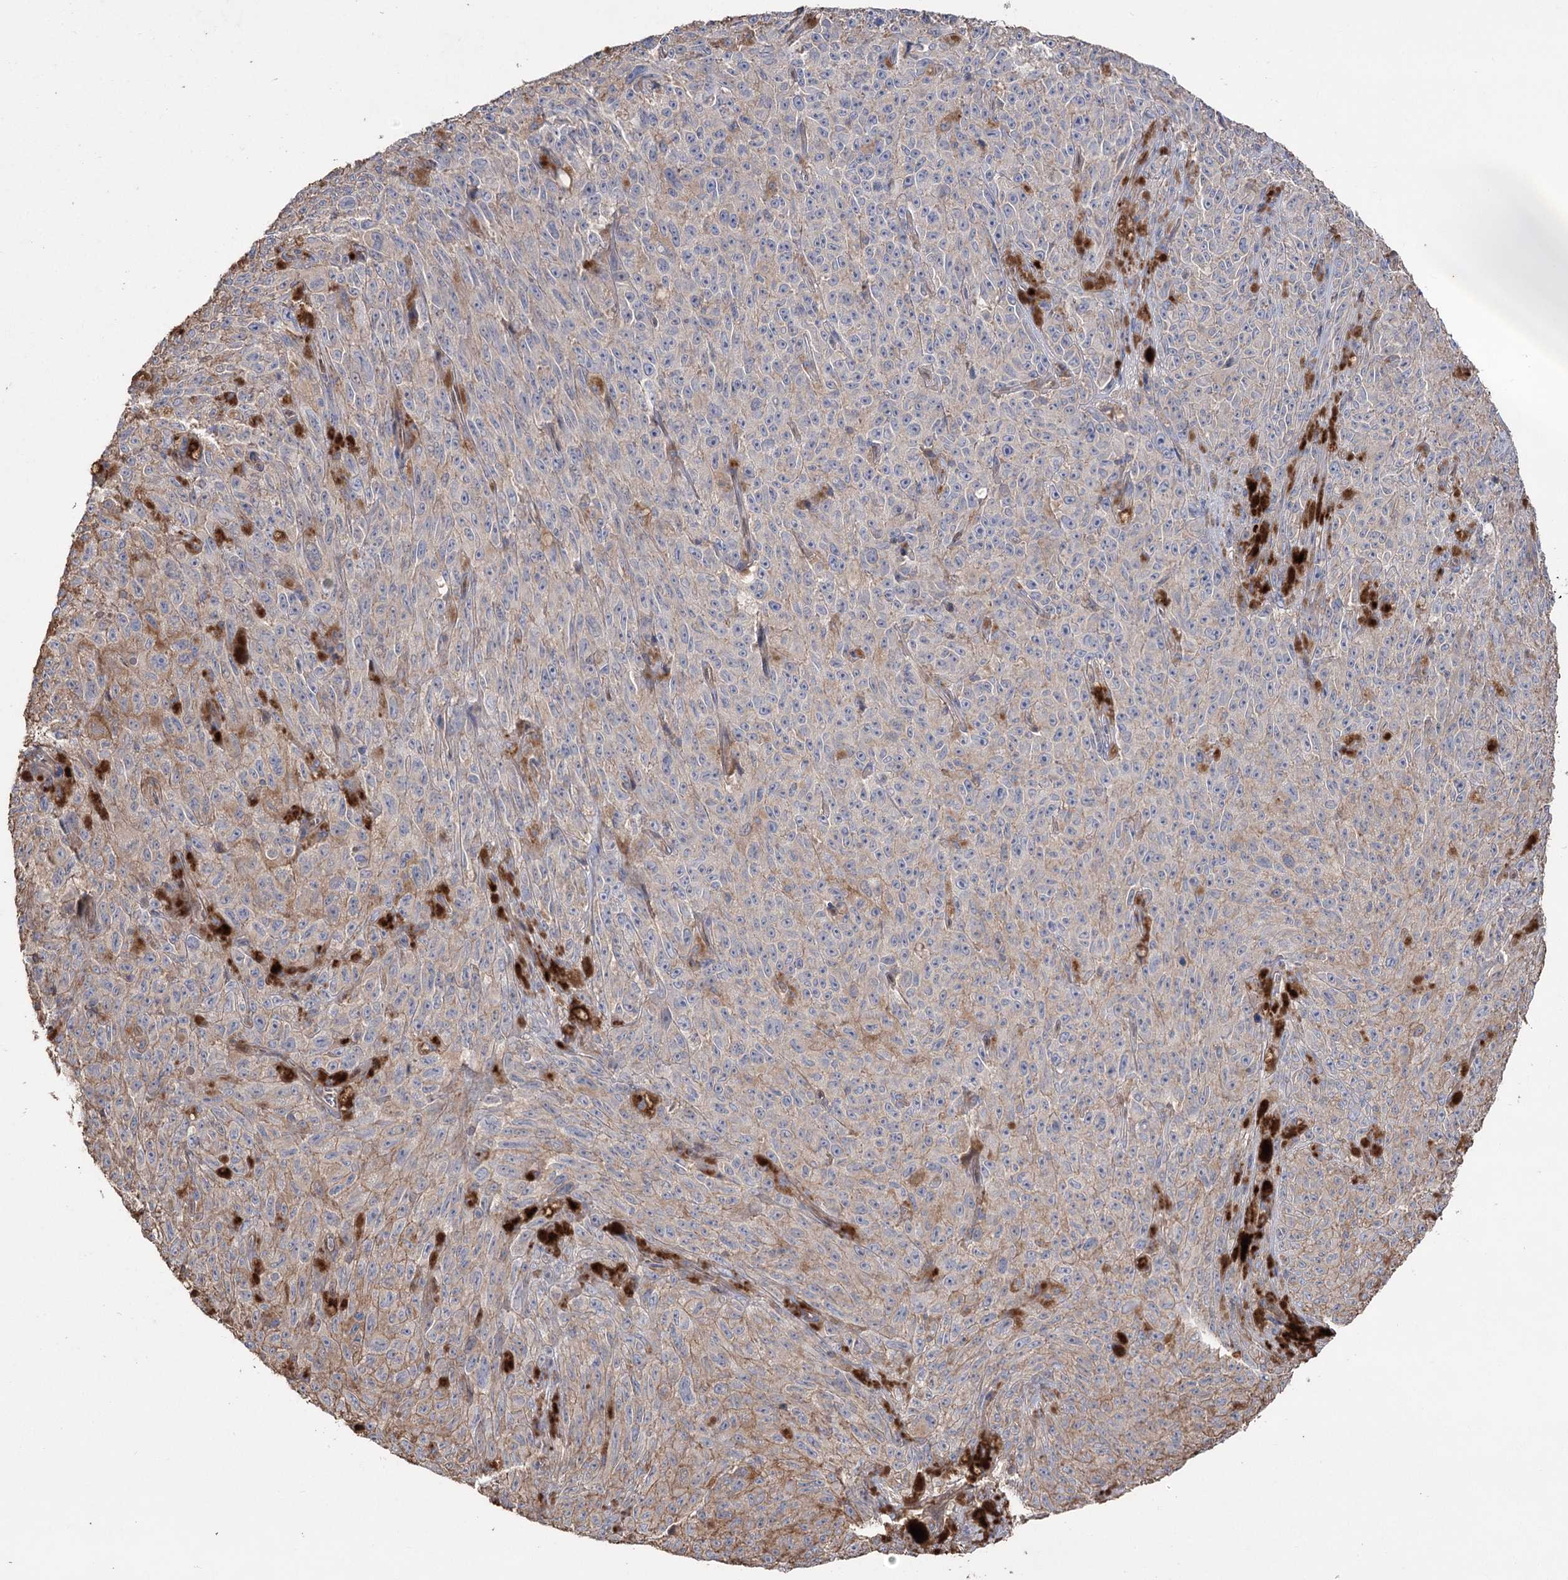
{"staining": {"intensity": "negative", "quantity": "none", "location": "none"}, "tissue": "melanoma", "cell_type": "Tumor cells", "image_type": "cancer", "snomed": [{"axis": "morphology", "description": "Malignant melanoma, NOS"}, {"axis": "topography", "description": "Skin"}], "caption": "An immunohistochemistry image of melanoma is shown. There is no staining in tumor cells of melanoma.", "gene": "FAM13B", "patient": {"sex": "female", "age": 82}}